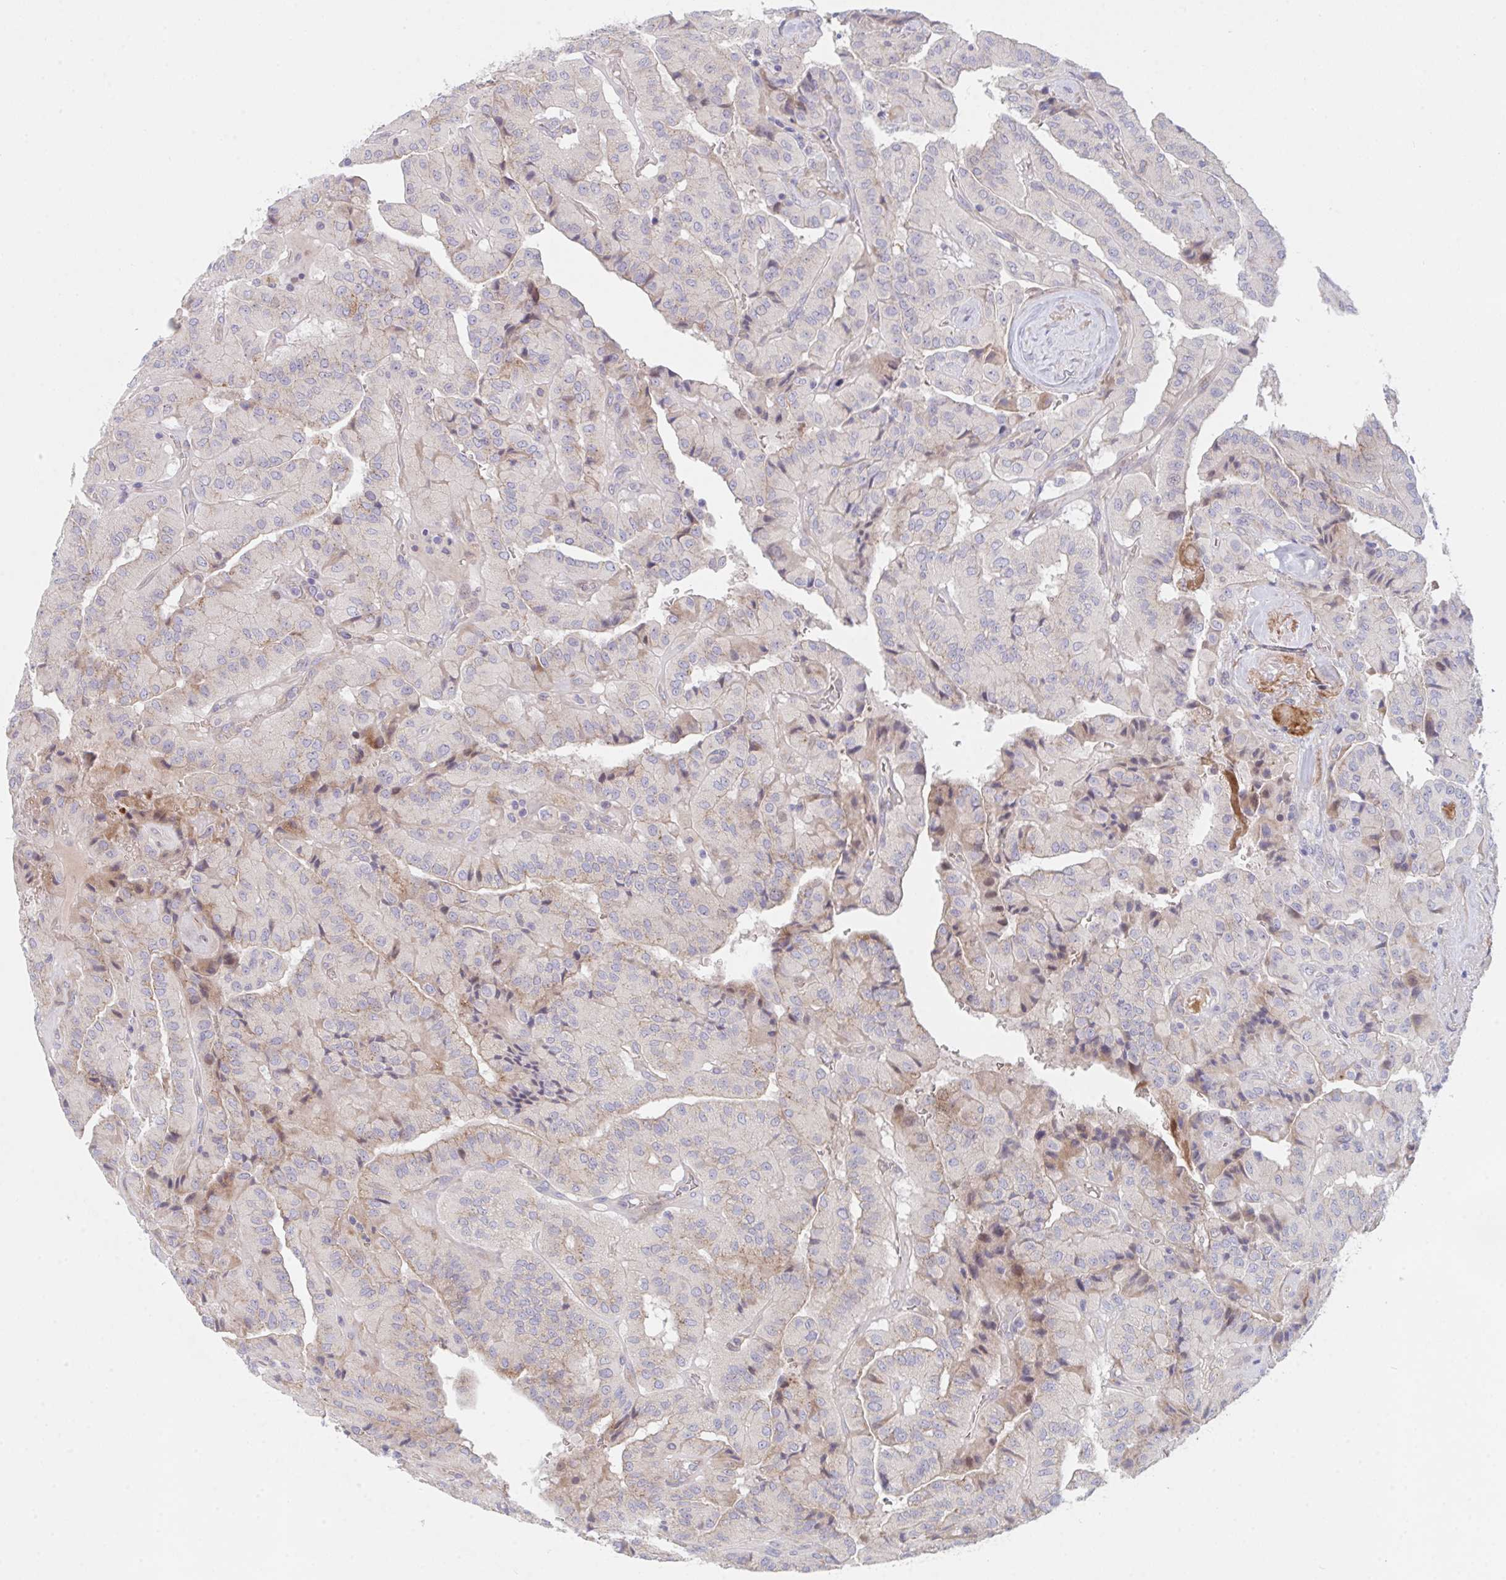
{"staining": {"intensity": "moderate", "quantity": "<25%", "location": "cytoplasmic/membranous"}, "tissue": "thyroid cancer", "cell_type": "Tumor cells", "image_type": "cancer", "snomed": [{"axis": "morphology", "description": "Normal tissue, NOS"}, {"axis": "morphology", "description": "Papillary adenocarcinoma, NOS"}, {"axis": "topography", "description": "Thyroid gland"}], "caption": "DAB immunohistochemical staining of human thyroid papillary adenocarcinoma displays moderate cytoplasmic/membranous protein expression in approximately <25% of tumor cells.", "gene": "TNFSF4", "patient": {"sex": "female", "age": 59}}